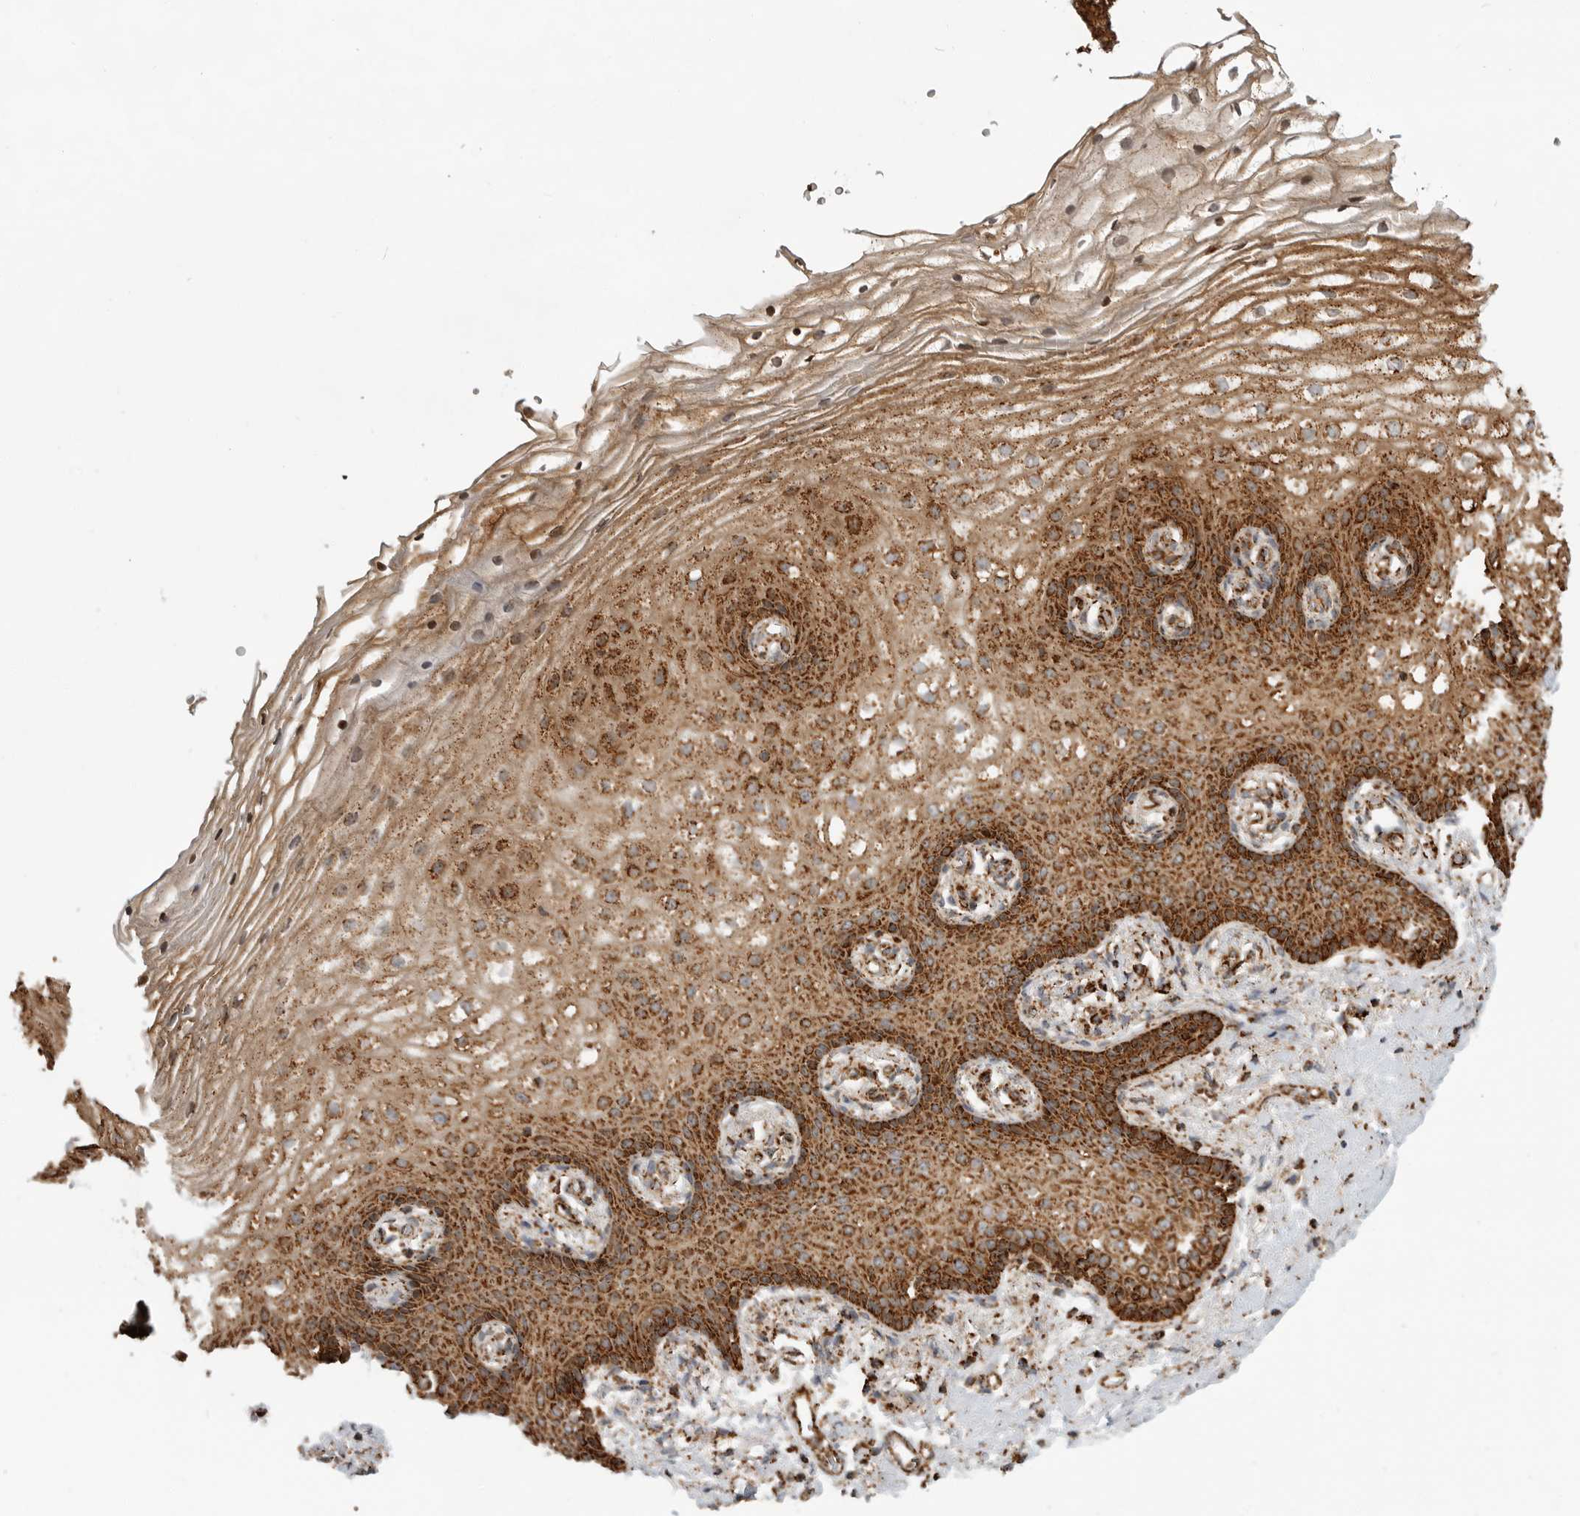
{"staining": {"intensity": "strong", "quantity": ">75%", "location": "cytoplasmic/membranous"}, "tissue": "vagina", "cell_type": "Squamous epithelial cells", "image_type": "normal", "snomed": [{"axis": "morphology", "description": "Normal tissue, NOS"}, {"axis": "topography", "description": "Vagina"}], "caption": "Immunohistochemical staining of normal human vagina demonstrates >75% levels of strong cytoplasmic/membranous protein expression in about >75% of squamous epithelial cells. The protein is shown in brown color, while the nuclei are stained blue.", "gene": "BMP2K", "patient": {"sex": "female", "age": 60}}